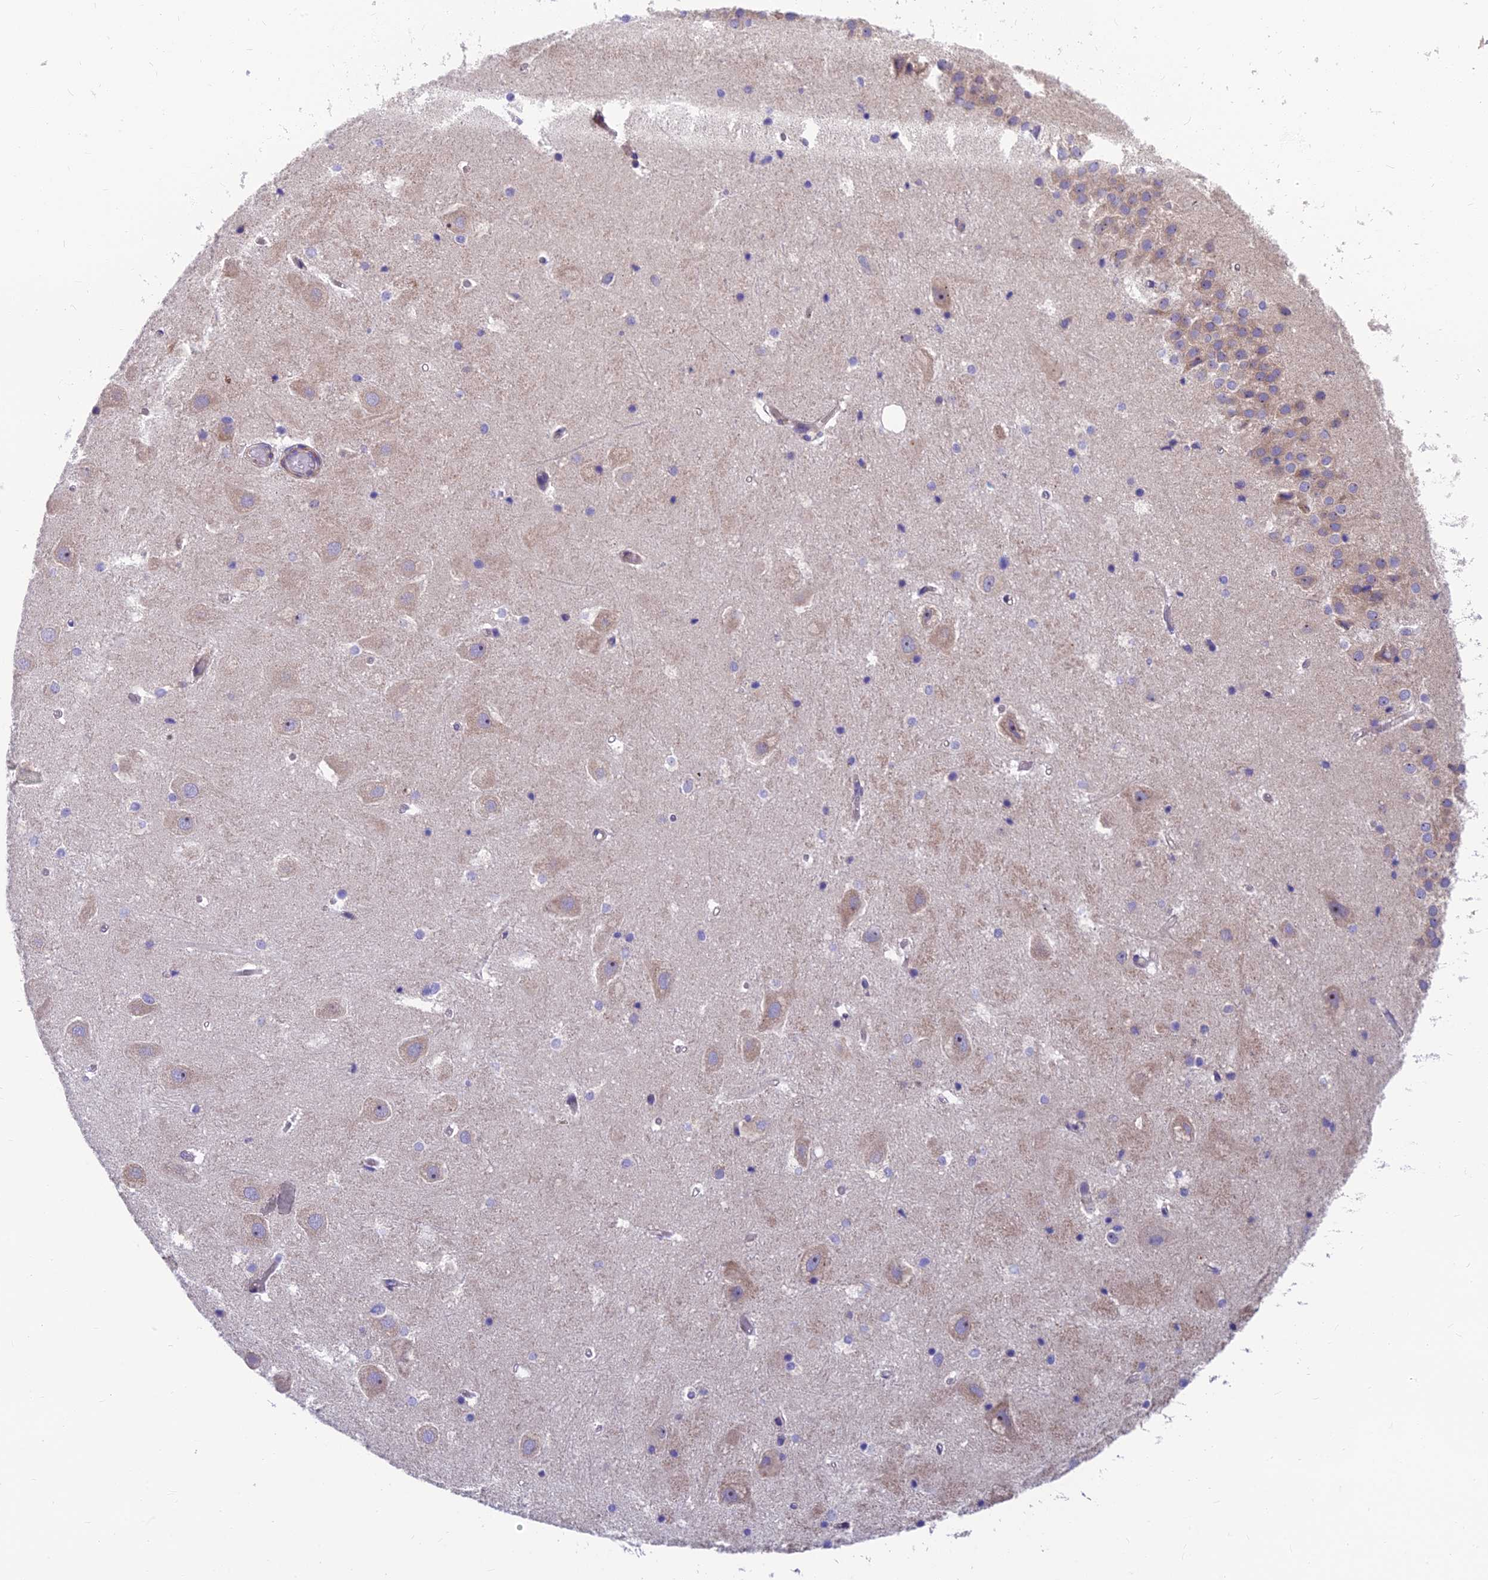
{"staining": {"intensity": "negative", "quantity": "none", "location": "none"}, "tissue": "hippocampus", "cell_type": "Glial cells", "image_type": "normal", "snomed": [{"axis": "morphology", "description": "Normal tissue, NOS"}, {"axis": "topography", "description": "Hippocampus"}], "caption": "Glial cells are negative for brown protein staining in unremarkable hippocampus. The staining was performed using DAB to visualize the protein expression in brown, while the nuclei were stained in blue with hematoxylin (Magnification: 20x).", "gene": "MVB12A", "patient": {"sex": "female", "age": 52}}